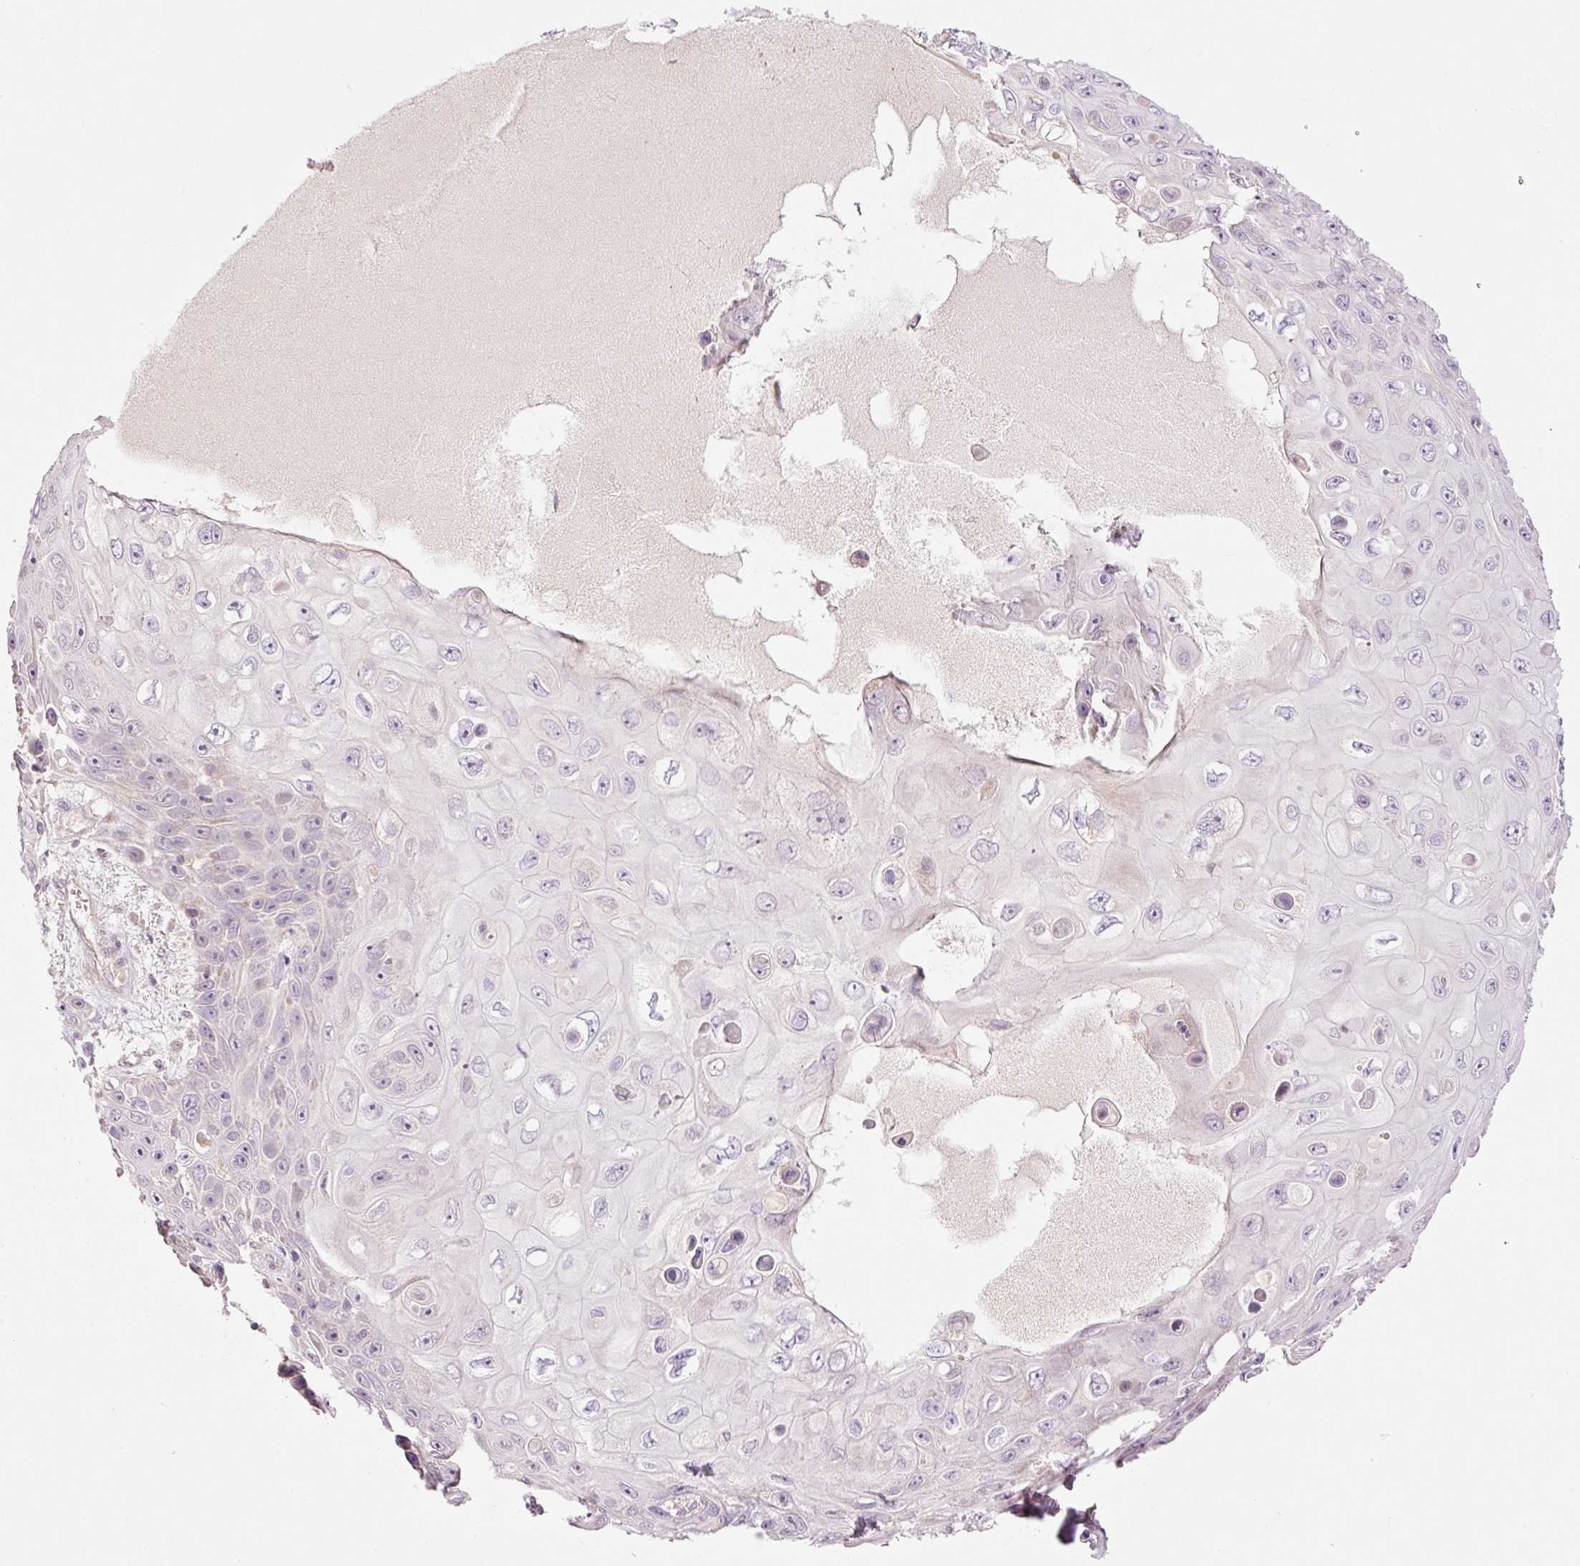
{"staining": {"intensity": "negative", "quantity": "none", "location": "none"}, "tissue": "skin cancer", "cell_type": "Tumor cells", "image_type": "cancer", "snomed": [{"axis": "morphology", "description": "Squamous cell carcinoma, NOS"}, {"axis": "topography", "description": "Skin"}], "caption": "A micrograph of human skin squamous cell carcinoma is negative for staining in tumor cells.", "gene": "SLC29A3", "patient": {"sex": "male", "age": 82}}